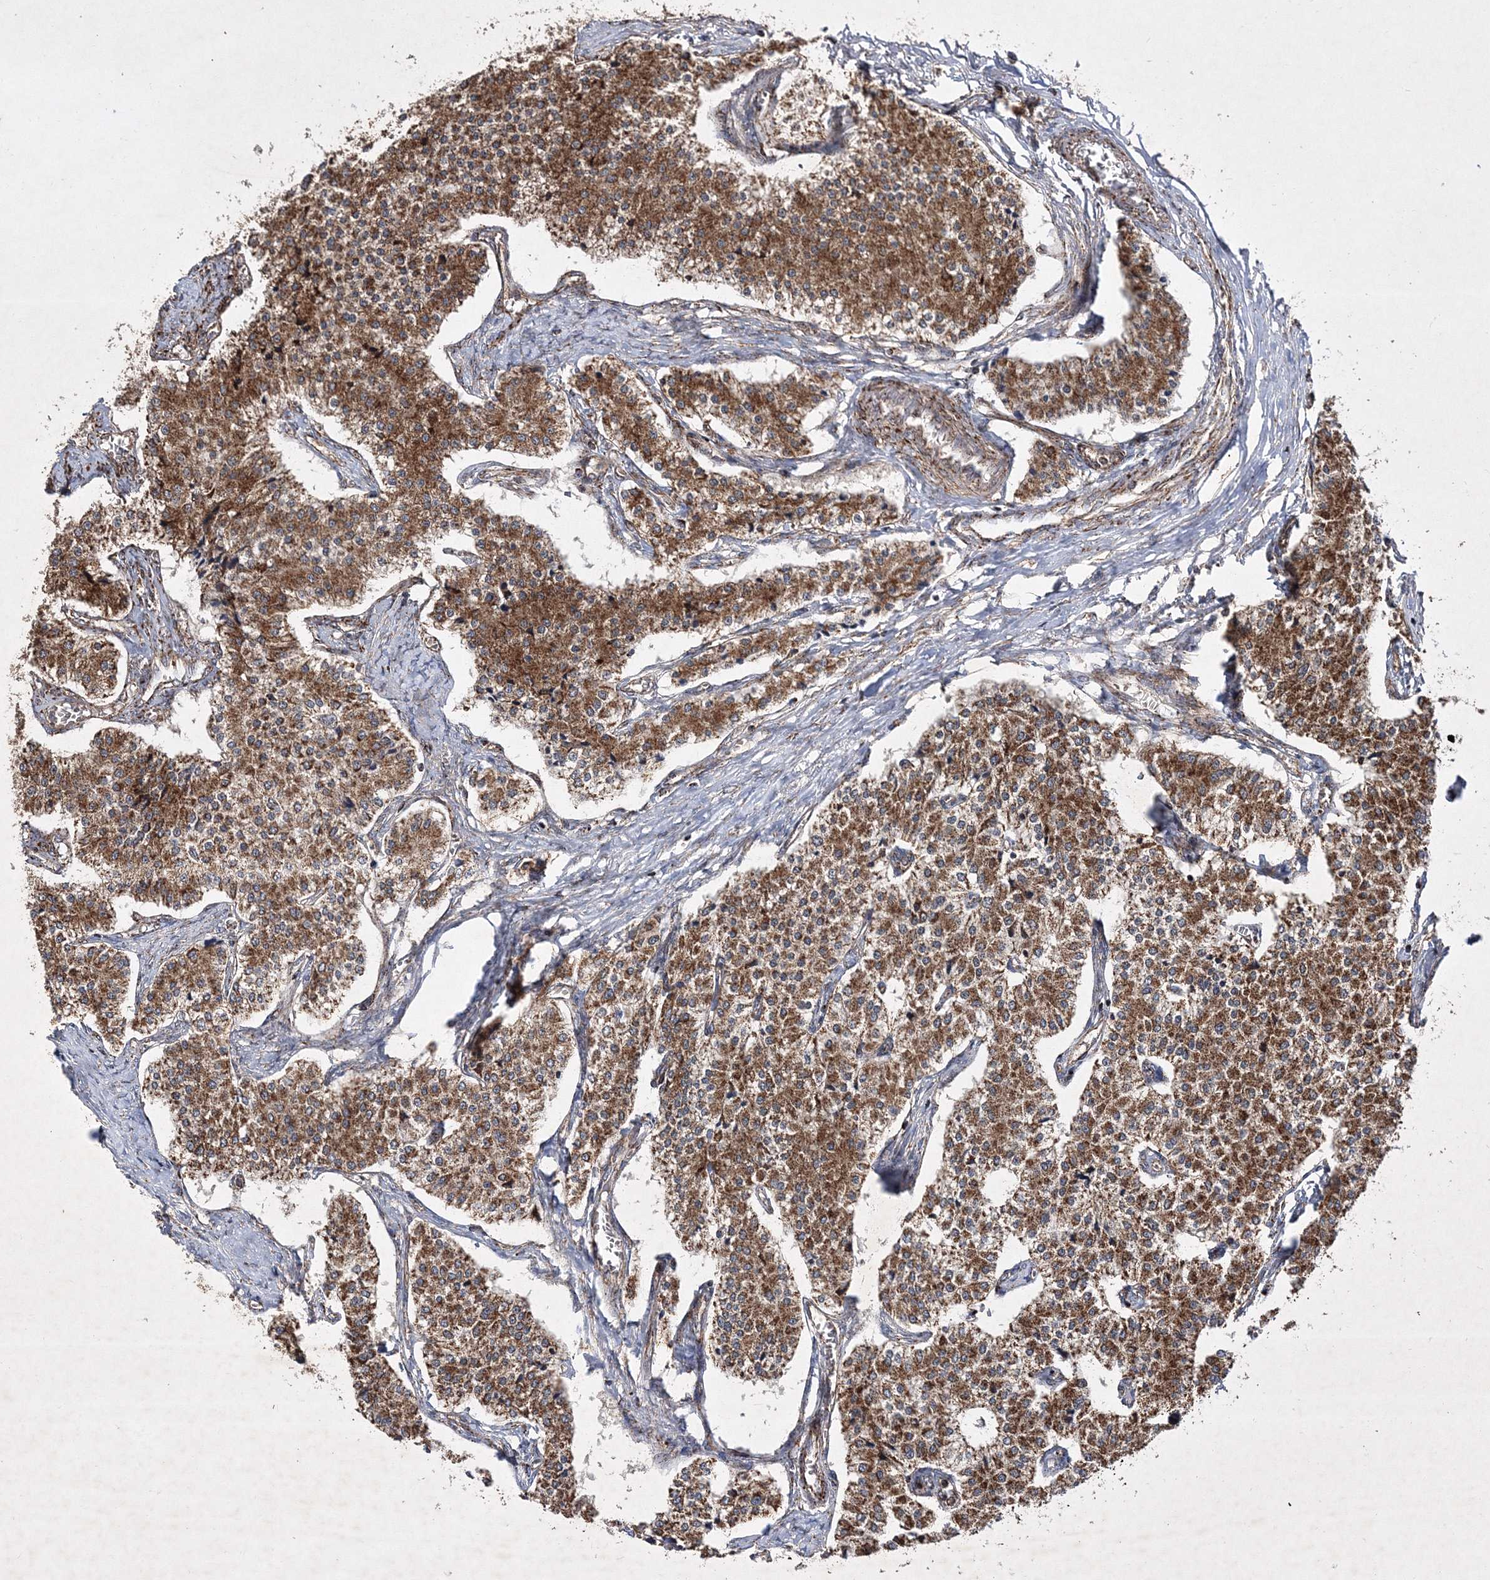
{"staining": {"intensity": "strong", "quantity": ">75%", "location": "cytoplasmic/membranous"}, "tissue": "carcinoid", "cell_type": "Tumor cells", "image_type": "cancer", "snomed": [{"axis": "morphology", "description": "Carcinoid, malignant, NOS"}, {"axis": "topography", "description": "Colon"}], "caption": "An immunohistochemistry histopathology image of neoplastic tissue is shown. Protein staining in brown labels strong cytoplasmic/membranous positivity in carcinoid (malignant) within tumor cells.", "gene": "SCRN3", "patient": {"sex": "female", "age": 52}}